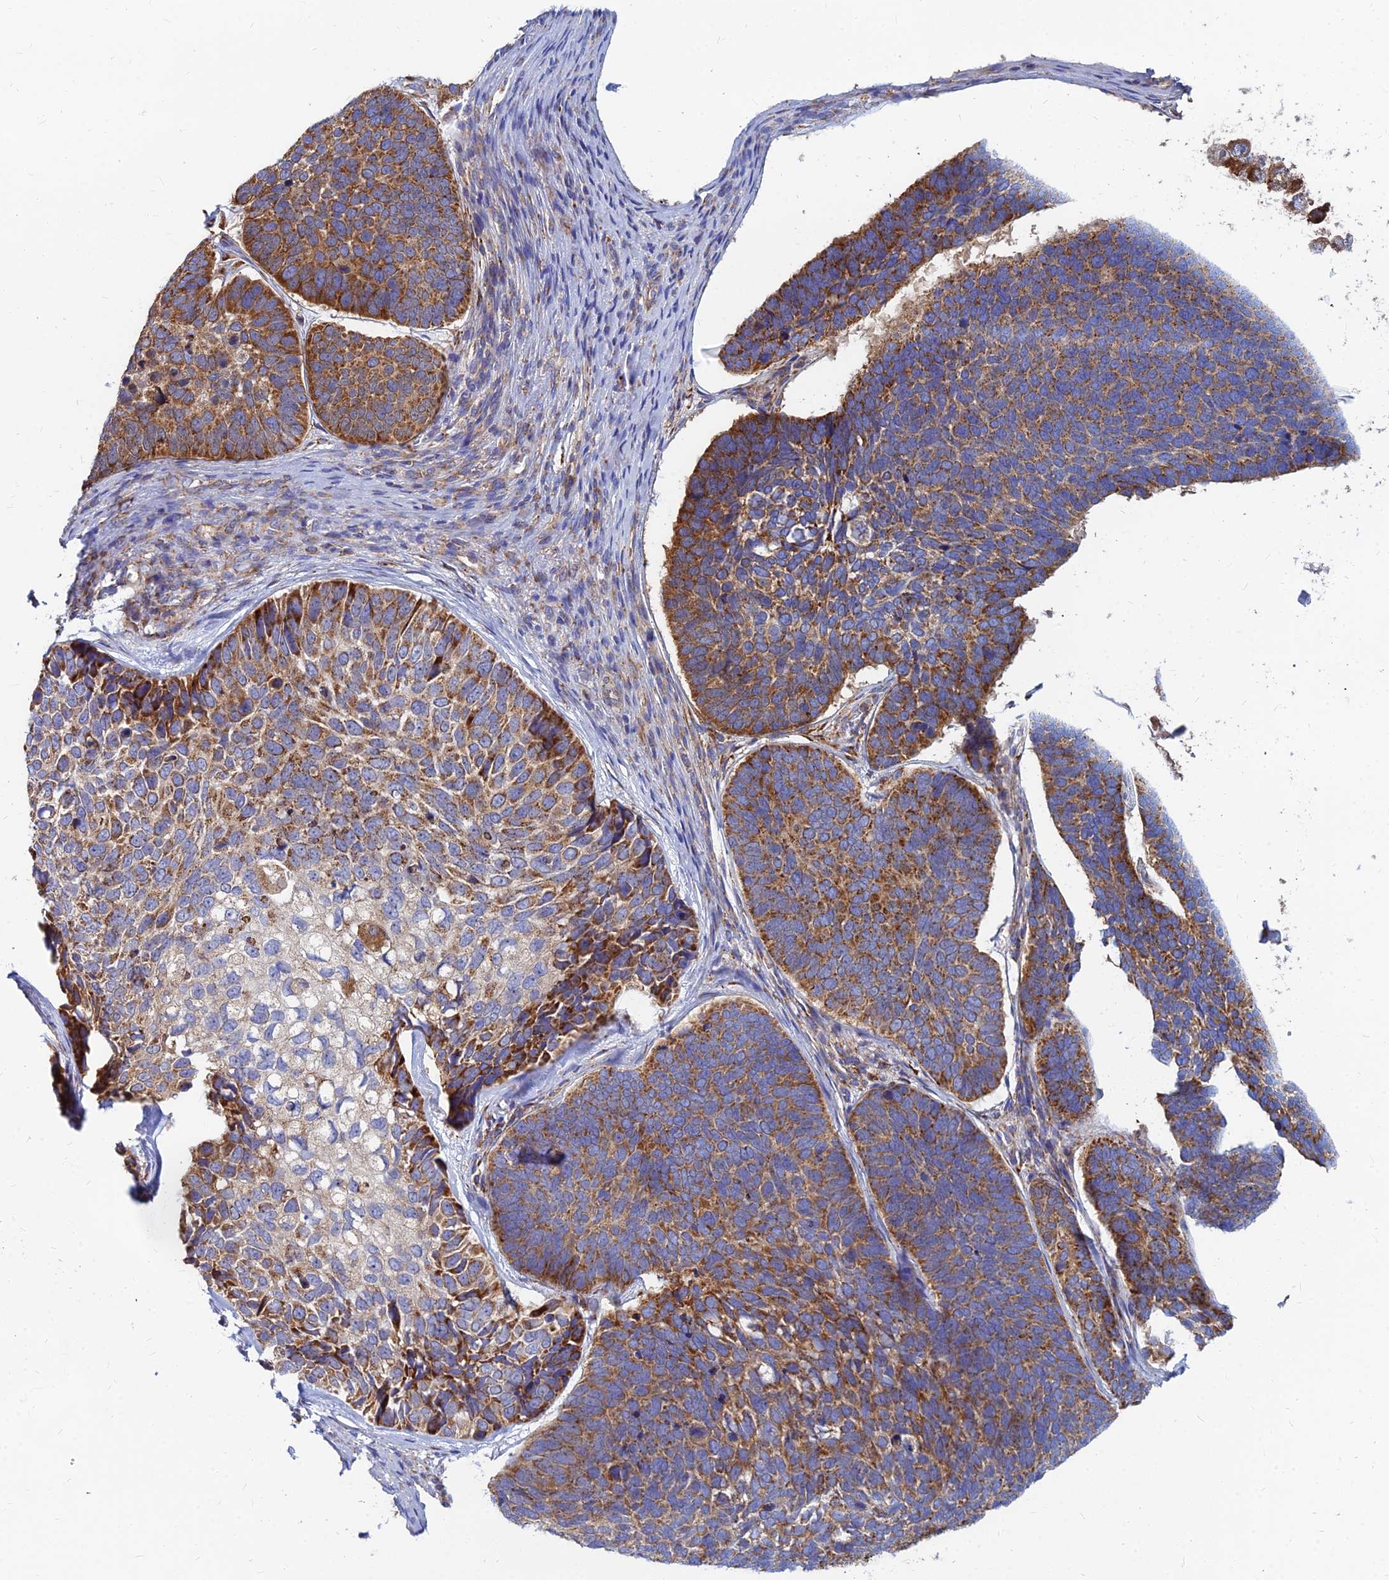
{"staining": {"intensity": "moderate", "quantity": ">75%", "location": "cytoplasmic/membranous"}, "tissue": "skin cancer", "cell_type": "Tumor cells", "image_type": "cancer", "snomed": [{"axis": "morphology", "description": "Basal cell carcinoma"}, {"axis": "topography", "description": "Skin"}], "caption": "This is an image of IHC staining of skin cancer, which shows moderate positivity in the cytoplasmic/membranous of tumor cells.", "gene": "CCT6B", "patient": {"sex": "male", "age": 62}}